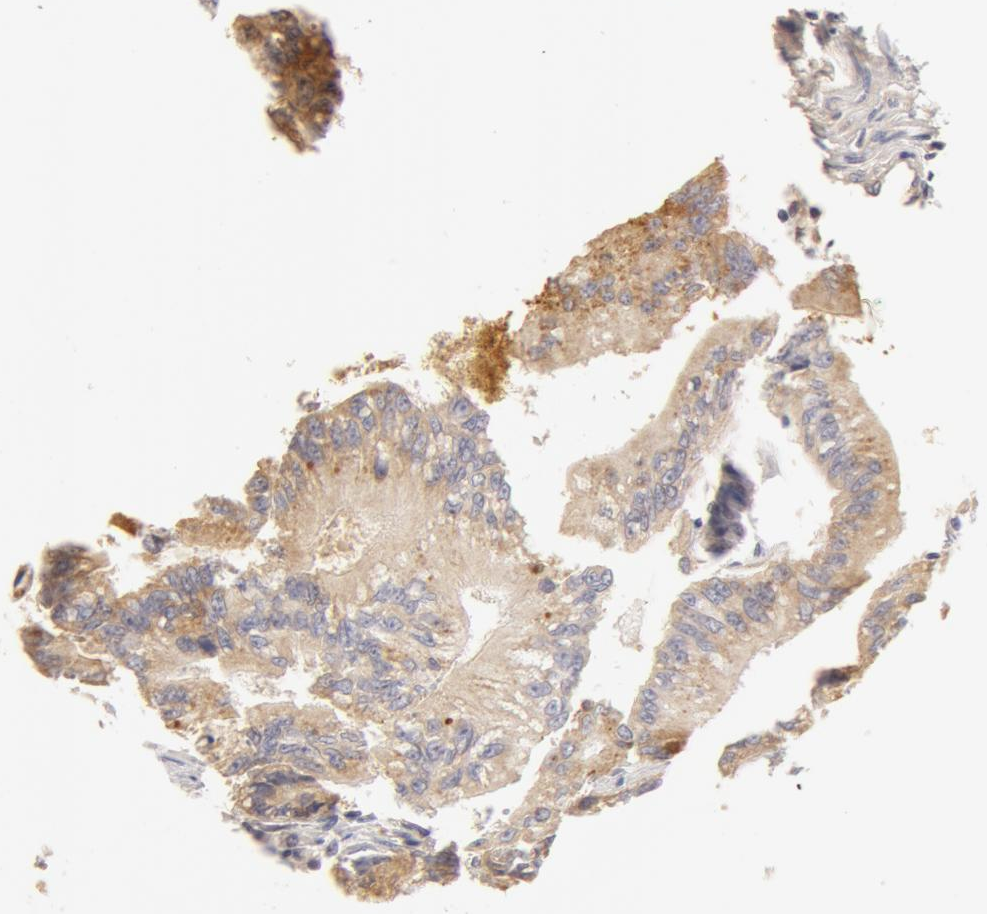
{"staining": {"intensity": "weak", "quantity": ">75%", "location": "cytoplasmic/membranous"}, "tissue": "colorectal cancer", "cell_type": "Tumor cells", "image_type": "cancer", "snomed": [{"axis": "morphology", "description": "Adenocarcinoma, NOS"}, {"axis": "topography", "description": "Rectum"}], "caption": "There is low levels of weak cytoplasmic/membranous positivity in tumor cells of colorectal adenocarcinoma, as demonstrated by immunohistochemical staining (brown color).", "gene": "TF", "patient": {"sex": "female", "age": 81}}